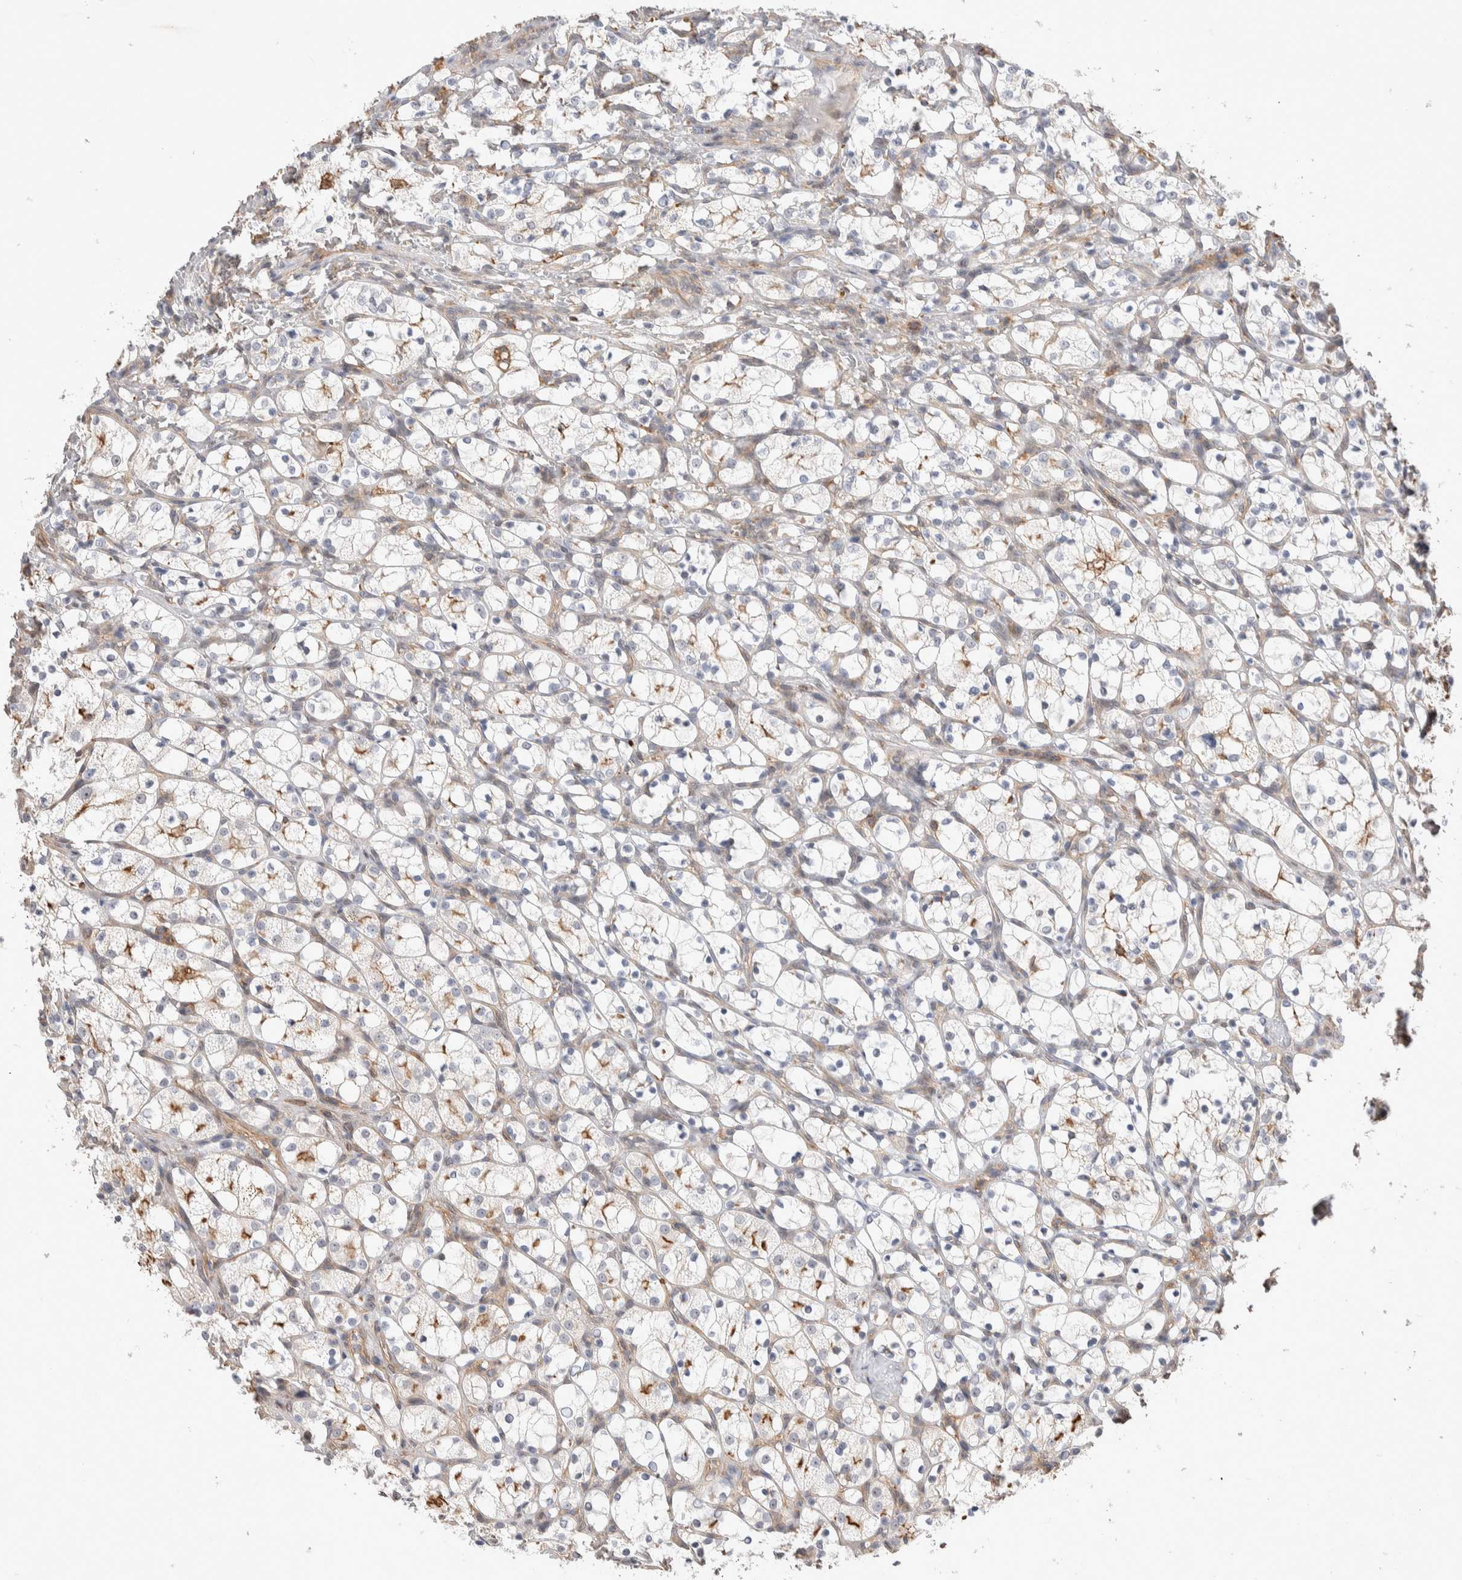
{"staining": {"intensity": "moderate", "quantity": "<25%", "location": "cytoplasmic/membranous"}, "tissue": "renal cancer", "cell_type": "Tumor cells", "image_type": "cancer", "snomed": [{"axis": "morphology", "description": "Adenocarcinoma, NOS"}, {"axis": "topography", "description": "Kidney"}], "caption": "Brown immunohistochemical staining in renal adenocarcinoma reveals moderate cytoplasmic/membranous staining in approximately <25% of tumor cells.", "gene": "ZNF704", "patient": {"sex": "female", "age": 69}}